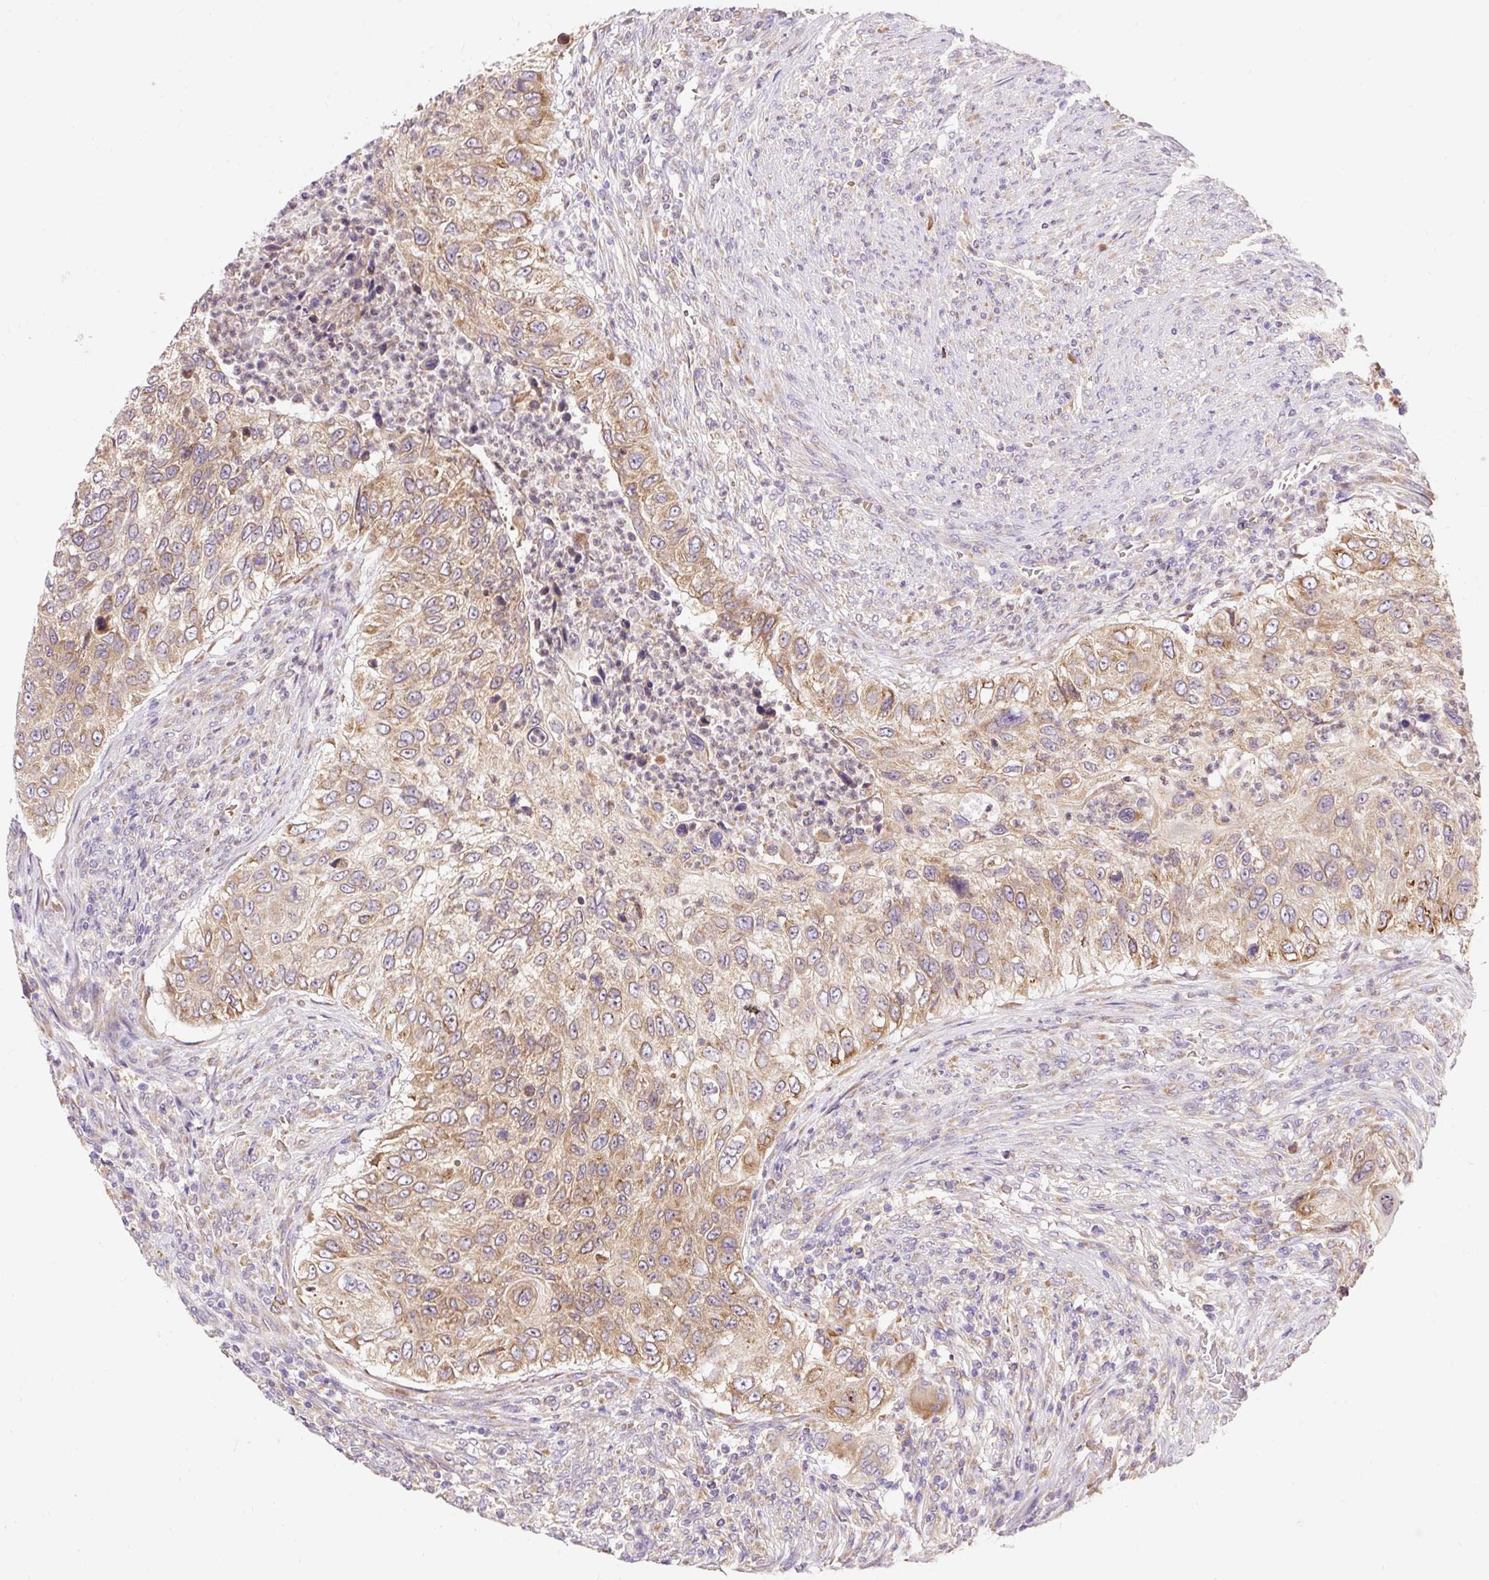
{"staining": {"intensity": "moderate", "quantity": ">75%", "location": "cytoplasmic/membranous"}, "tissue": "urothelial cancer", "cell_type": "Tumor cells", "image_type": "cancer", "snomed": [{"axis": "morphology", "description": "Urothelial carcinoma, High grade"}, {"axis": "topography", "description": "Urinary bladder"}], "caption": "This micrograph demonstrates immunohistochemistry (IHC) staining of high-grade urothelial carcinoma, with medium moderate cytoplasmic/membranous expression in approximately >75% of tumor cells.", "gene": "SEC63", "patient": {"sex": "female", "age": 60}}